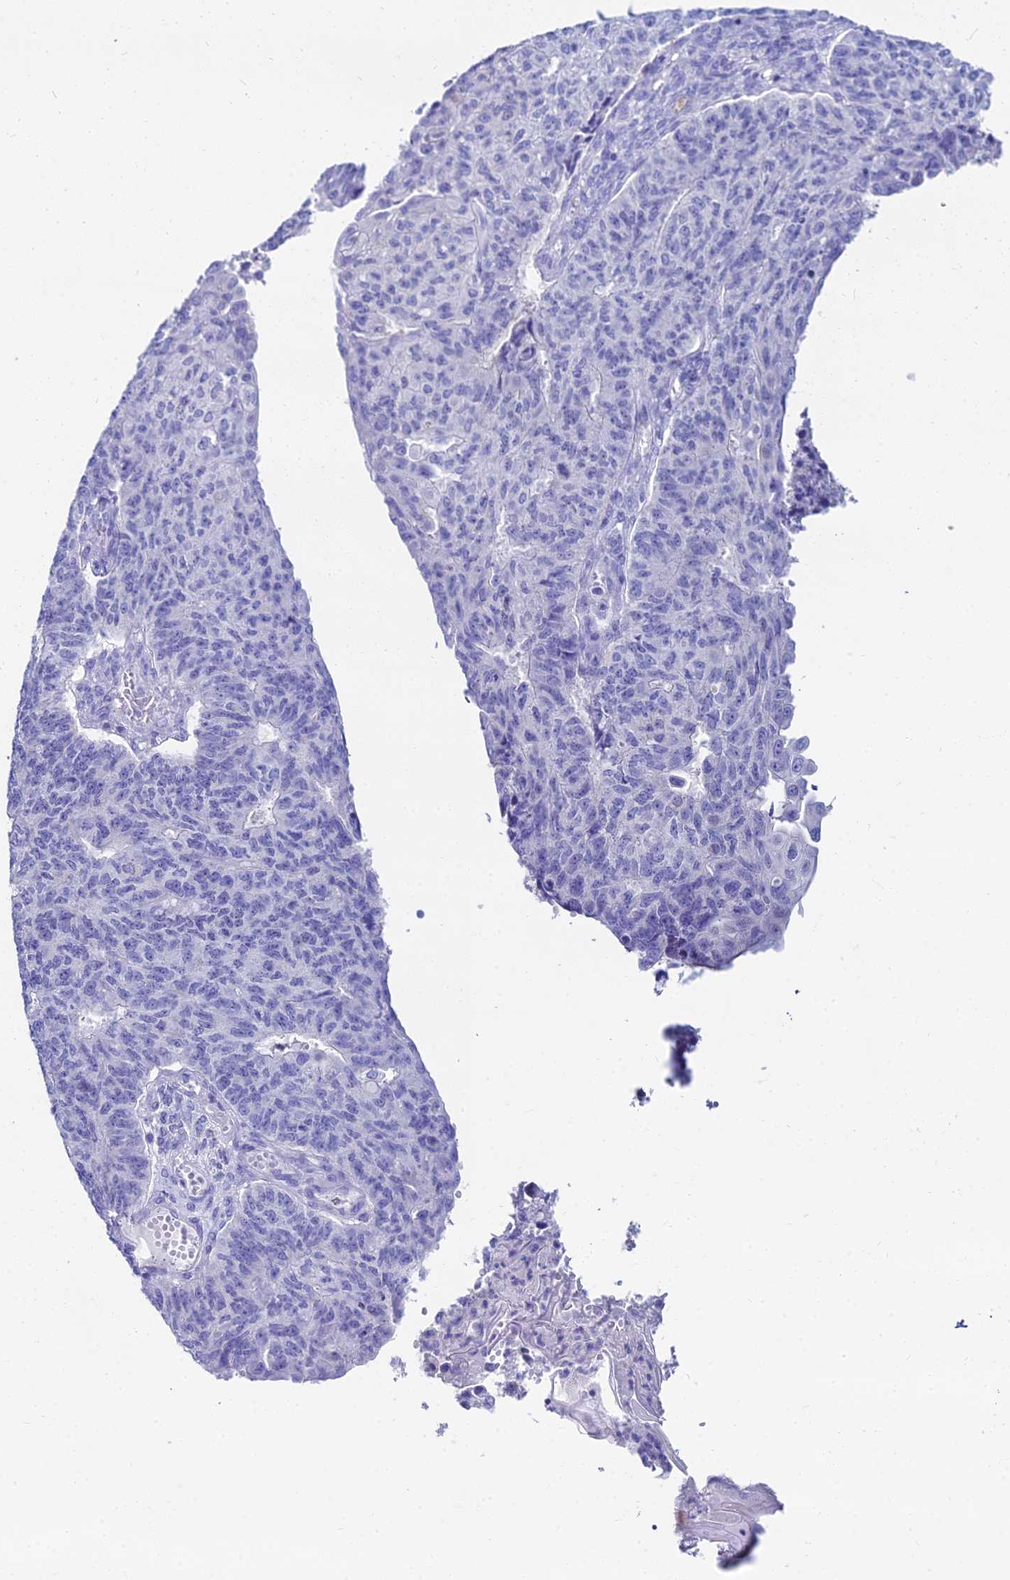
{"staining": {"intensity": "negative", "quantity": "none", "location": "none"}, "tissue": "endometrial cancer", "cell_type": "Tumor cells", "image_type": "cancer", "snomed": [{"axis": "morphology", "description": "Adenocarcinoma, NOS"}, {"axis": "topography", "description": "Endometrium"}], "caption": "Human adenocarcinoma (endometrial) stained for a protein using IHC exhibits no staining in tumor cells.", "gene": "HSPA1L", "patient": {"sex": "female", "age": 32}}